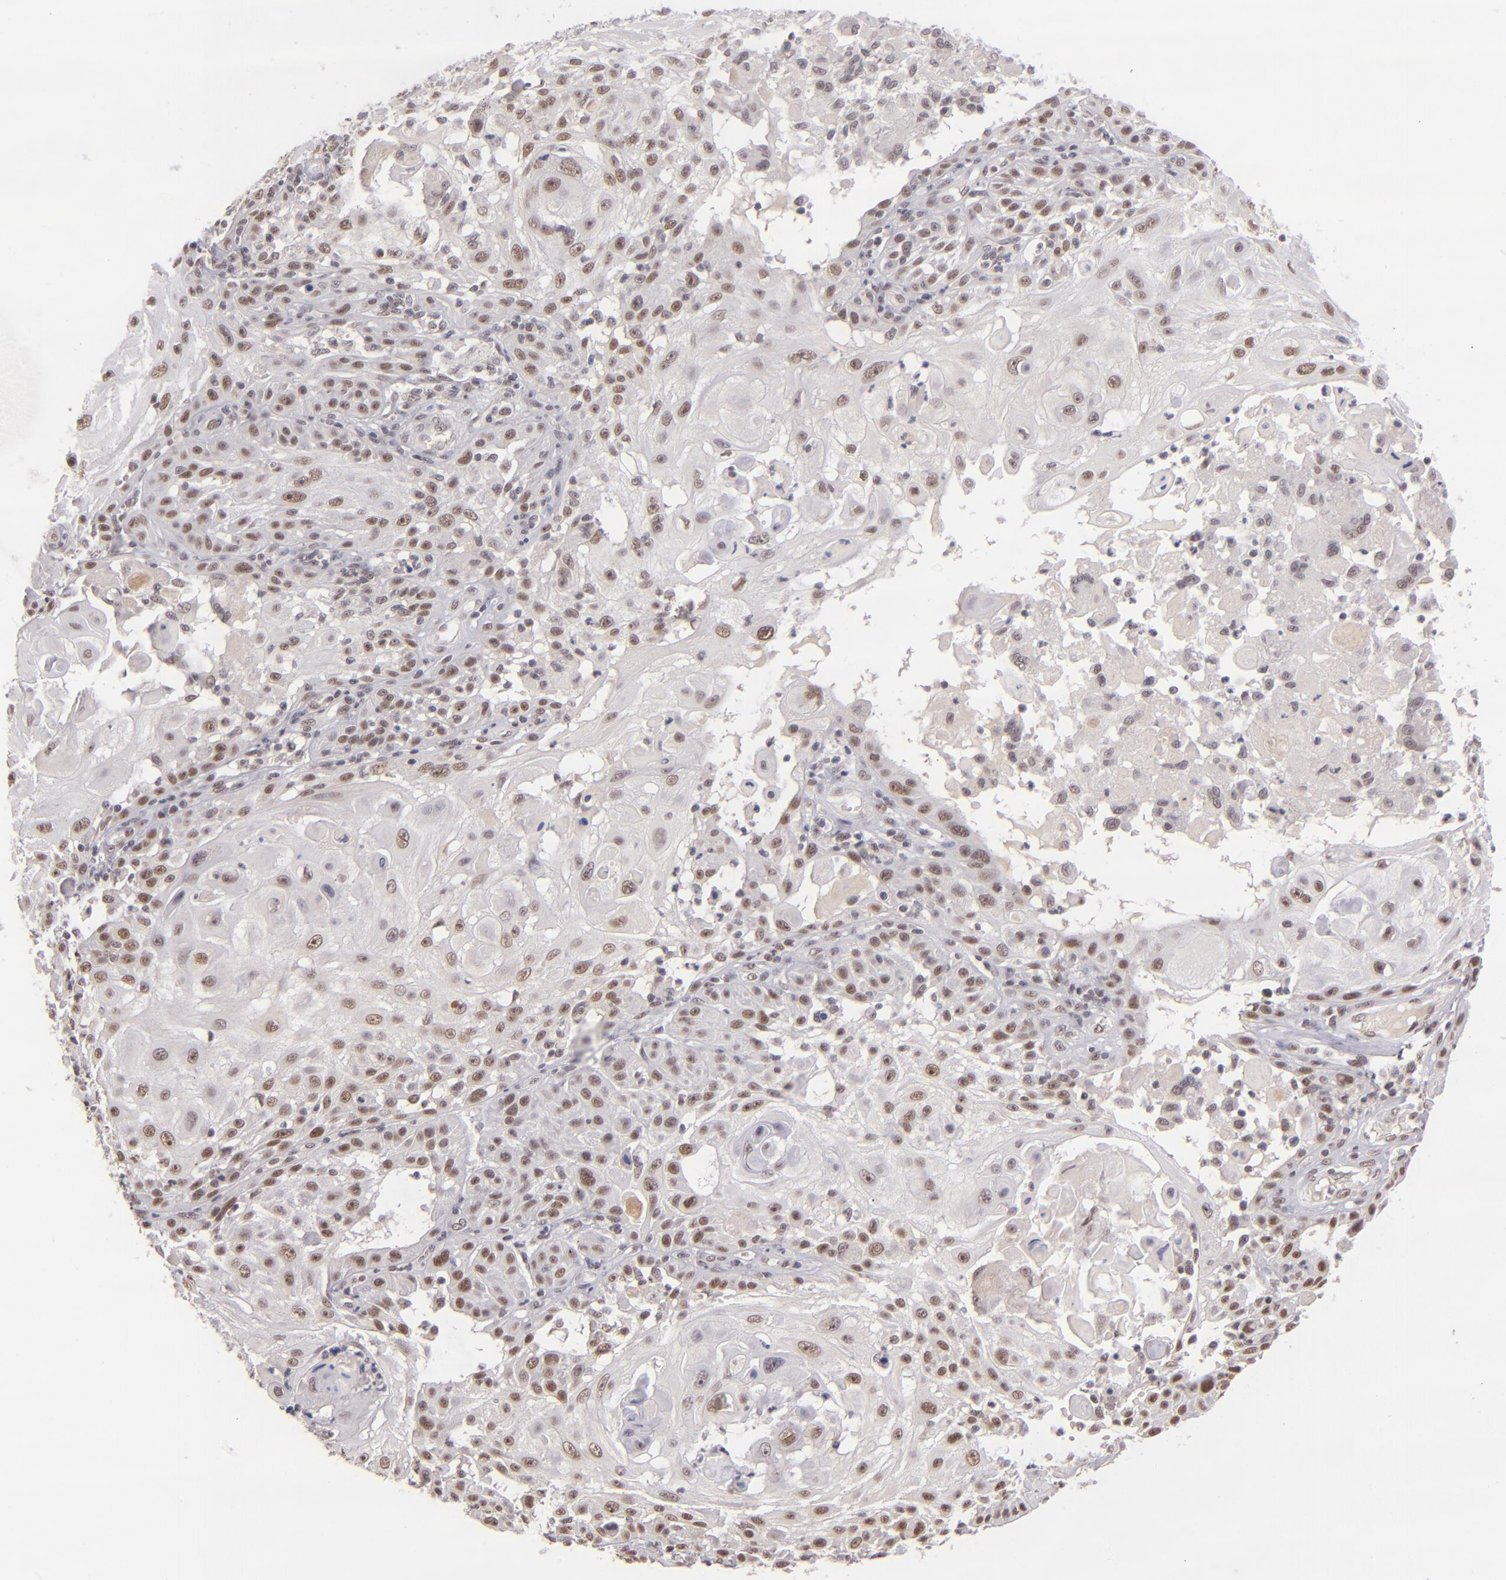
{"staining": {"intensity": "moderate", "quantity": "25%-75%", "location": "nuclear"}, "tissue": "skin cancer", "cell_type": "Tumor cells", "image_type": "cancer", "snomed": [{"axis": "morphology", "description": "Squamous cell carcinoma, NOS"}, {"axis": "topography", "description": "Skin"}], "caption": "IHC of human skin cancer (squamous cell carcinoma) reveals medium levels of moderate nuclear positivity in approximately 25%-75% of tumor cells. (DAB IHC, brown staining for protein, blue staining for nuclei).", "gene": "ZNF148", "patient": {"sex": "female", "age": 89}}